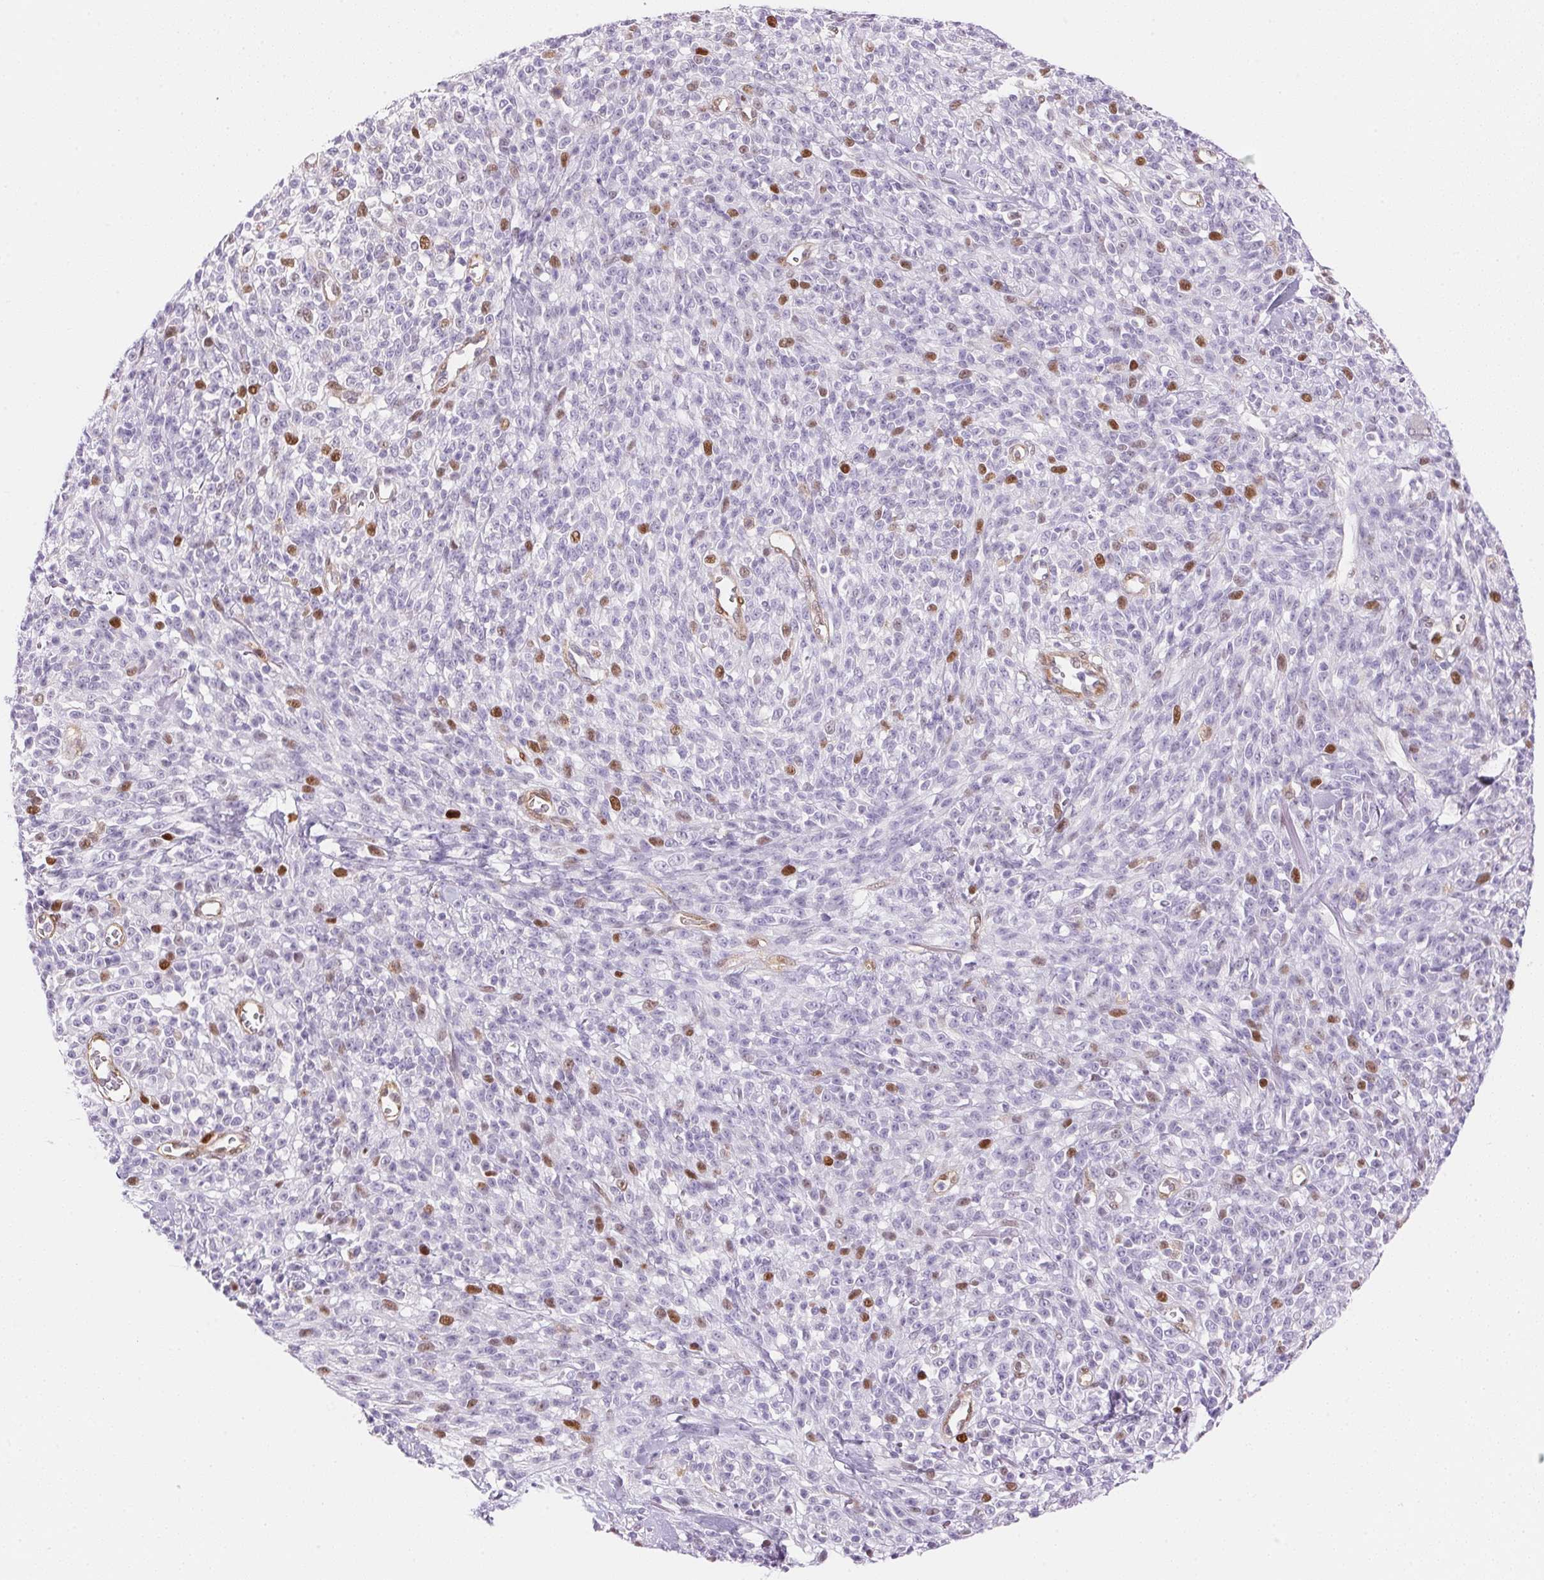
{"staining": {"intensity": "moderate", "quantity": "<25%", "location": "nuclear"}, "tissue": "melanoma", "cell_type": "Tumor cells", "image_type": "cancer", "snomed": [{"axis": "morphology", "description": "Malignant melanoma, NOS"}, {"axis": "topography", "description": "Skin"}, {"axis": "topography", "description": "Skin of trunk"}], "caption": "Protein analysis of malignant melanoma tissue displays moderate nuclear positivity in approximately <25% of tumor cells.", "gene": "SMTN", "patient": {"sex": "male", "age": 74}}